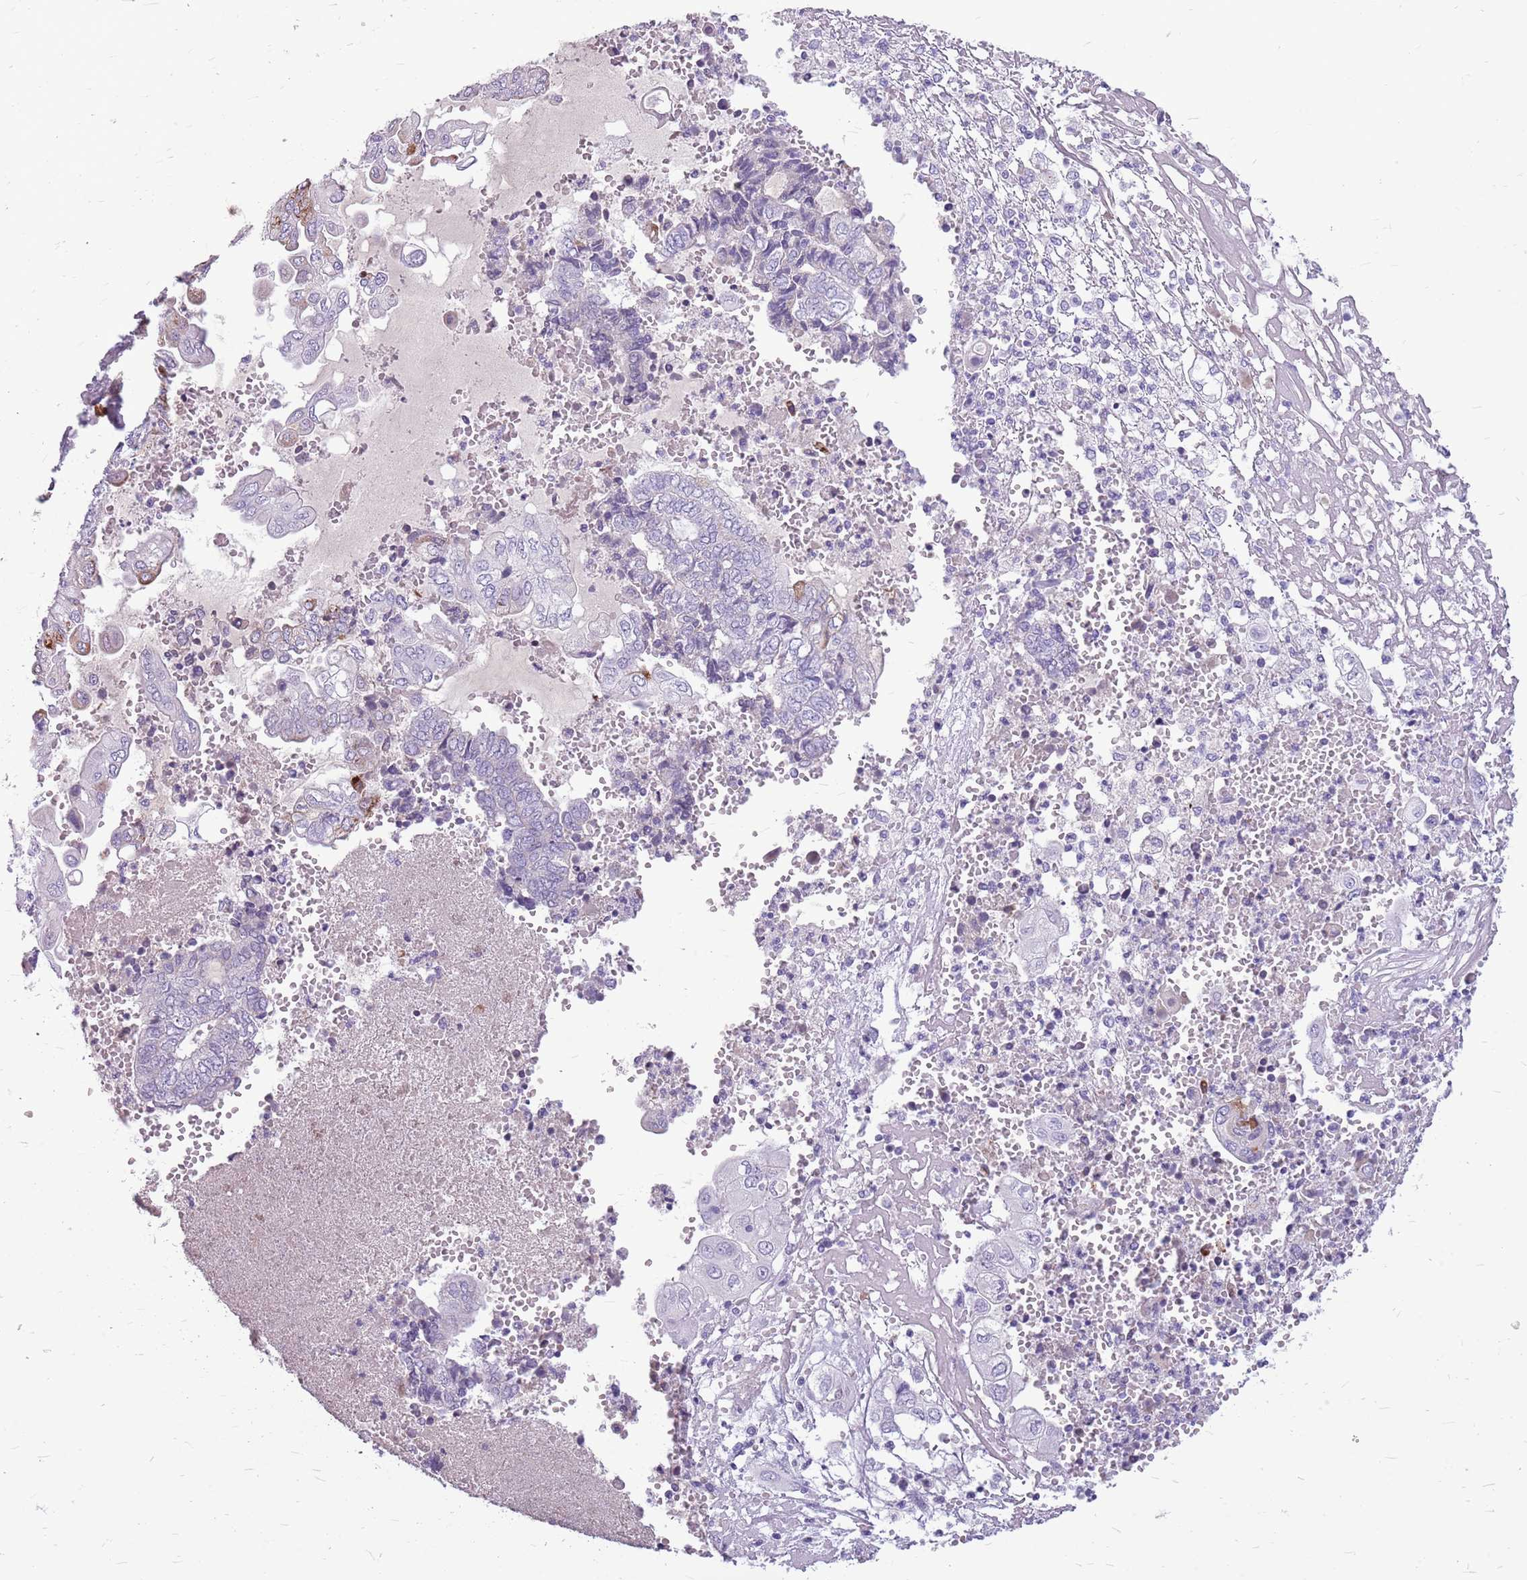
{"staining": {"intensity": "negative", "quantity": "none", "location": "none"}, "tissue": "endometrial cancer", "cell_type": "Tumor cells", "image_type": "cancer", "snomed": [{"axis": "morphology", "description": "Adenocarcinoma, NOS"}, {"axis": "topography", "description": "Uterus"}, {"axis": "topography", "description": "Endometrium"}], "caption": "This micrograph is of endometrial adenocarcinoma stained with immunohistochemistry (IHC) to label a protein in brown with the nuclei are counter-stained blue. There is no staining in tumor cells. The staining was performed using DAB to visualize the protein expression in brown, while the nuclei were stained in blue with hematoxylin (Magnification: 20x).", "gene": "ZNF425", "patient": {"sex": "female", "age": 70}}